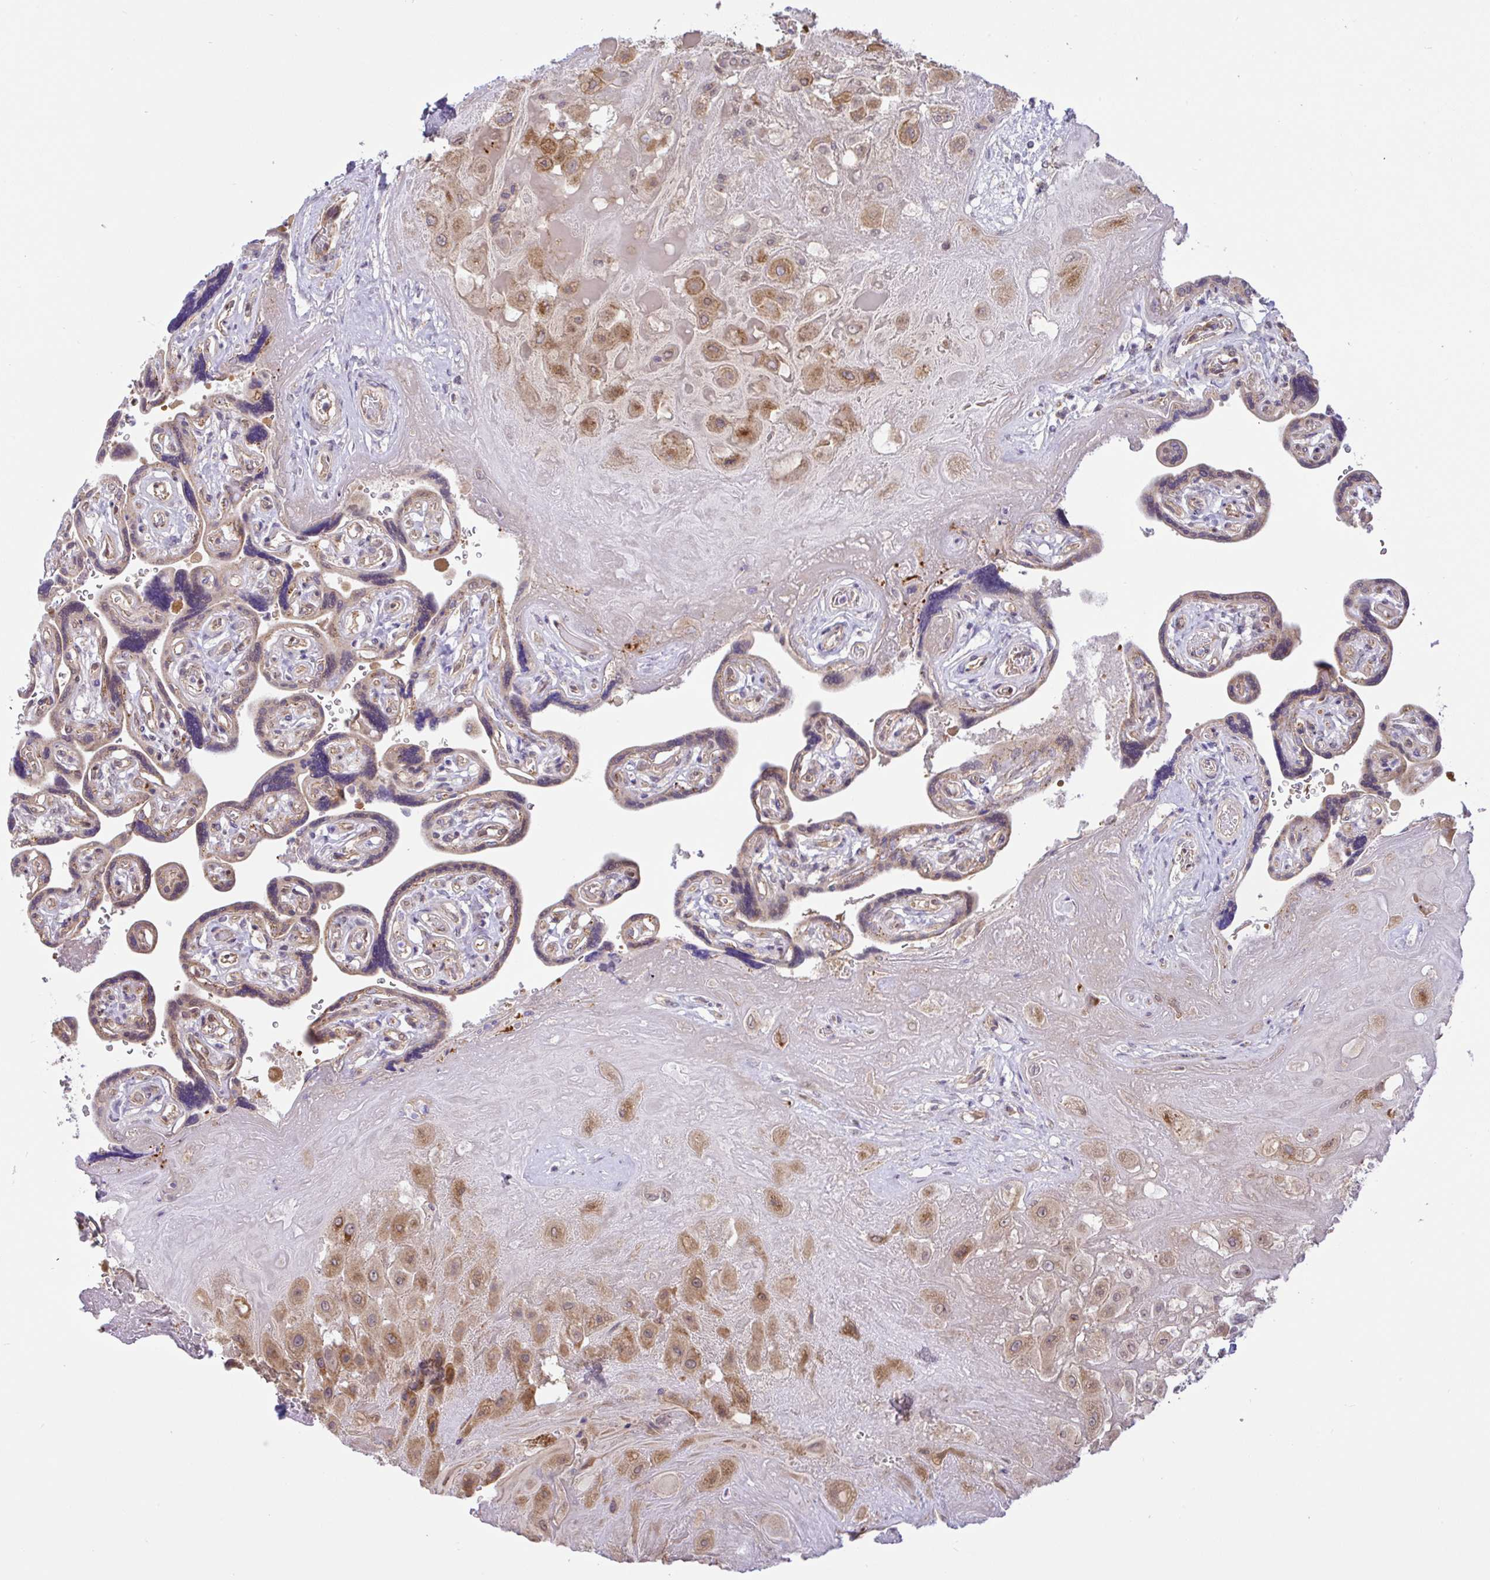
{"staining": {"intensity": "moderate", "quantity": ">75%", "location": "cytoplasmic/membranous"}, "tissue": "placenta", "cell_type": "Decidual cells", "image_type": "normal", "snomed": [{"axis": "morphology", "description": "Normal tissue, NOS"}, {"axis": "topography", "description": "Placenta"}], "caption": "High-power microscopy captured an immunohistochemistry (IHC) photomicrograph of unremarkable placenta, revealing moderate cytoplasmic/membranous positivity in about >75% of decidual cells. (DAB (3,3'-diaminobenzidine) IHC, brown staining for protein, blue staining for nuclei).", "gene": "DLEU7", "patient": {"sex": "female", "age": 32}}